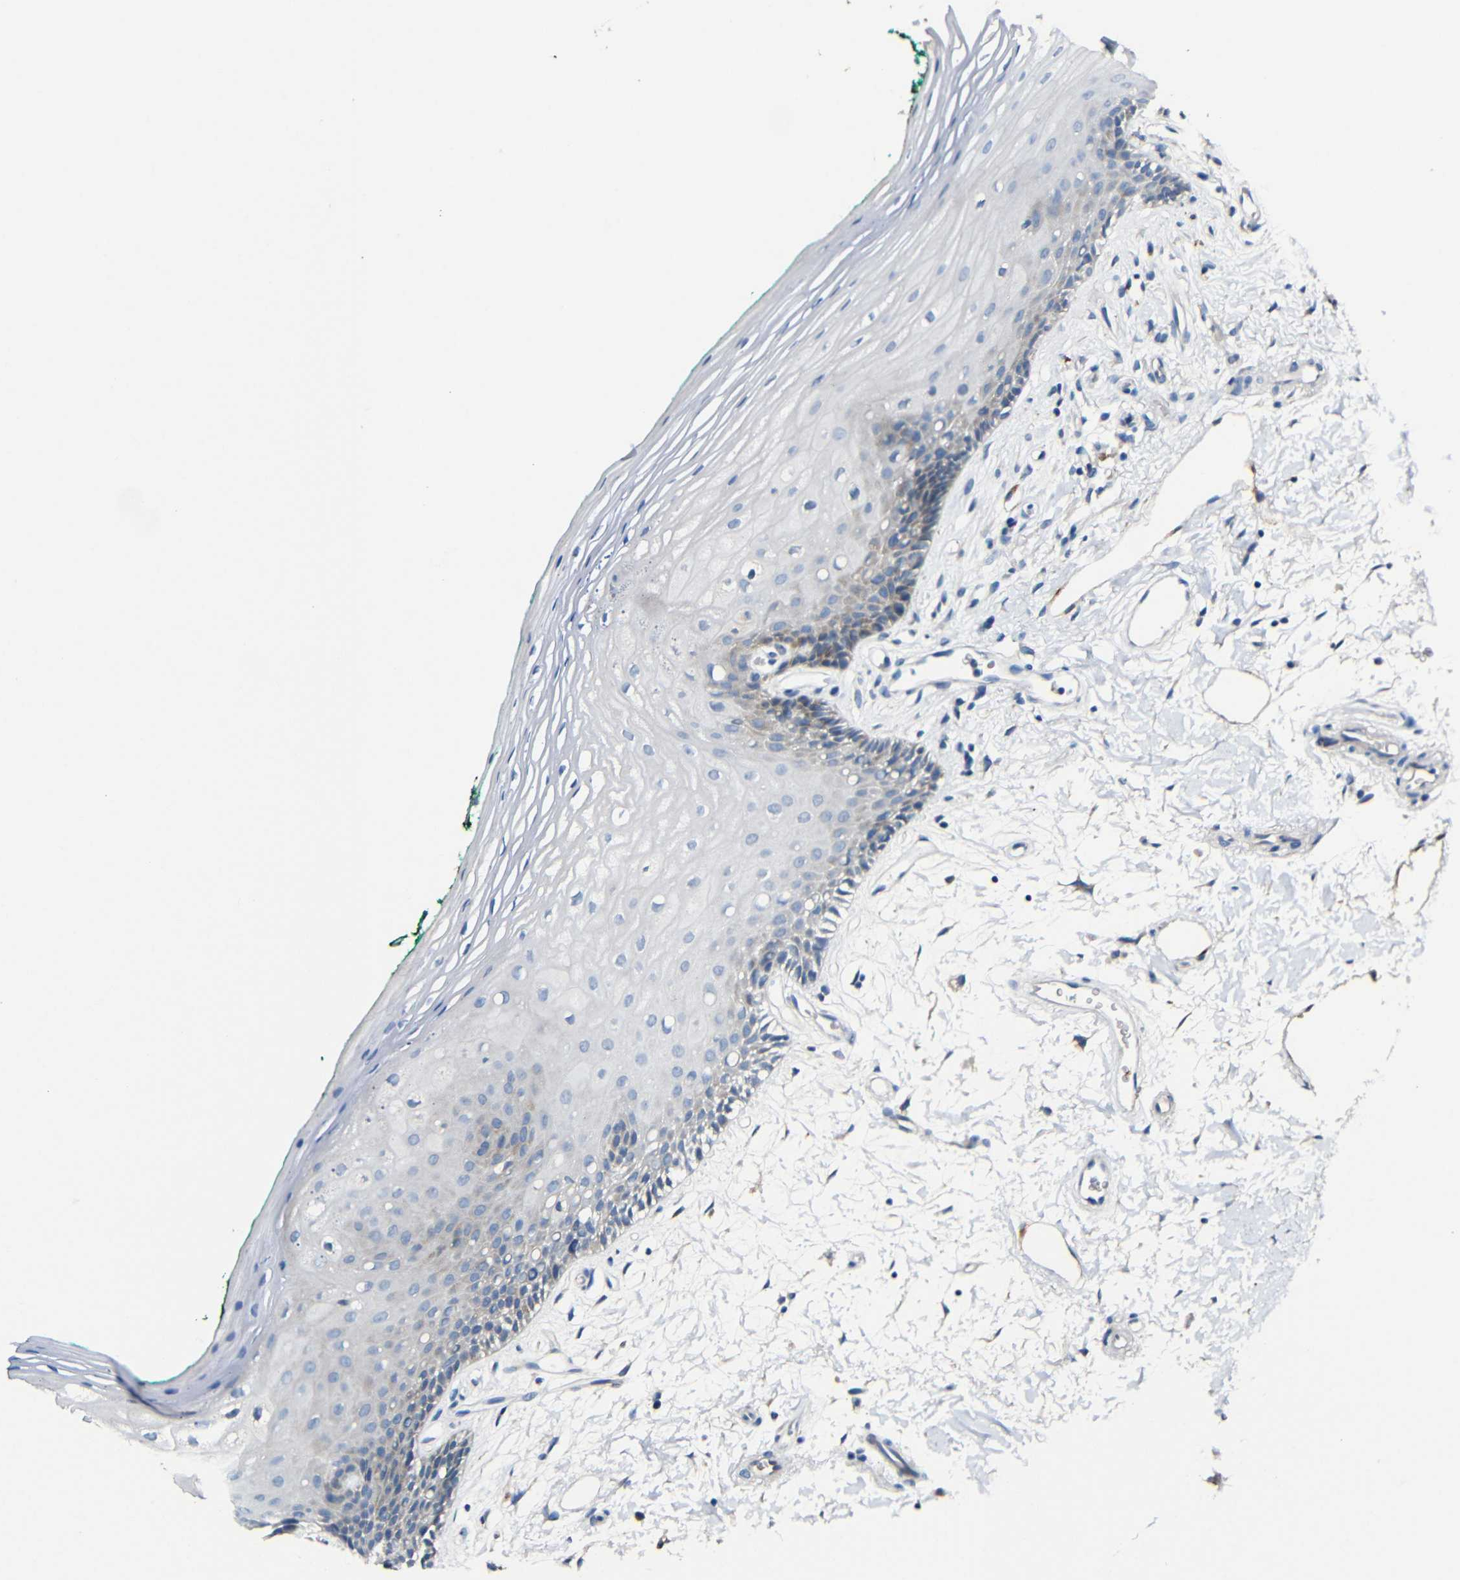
{"staining": {"intensity": "weak", "quantity": "<25%", "location": "cytoplasmic/membranous"}, "tissue": "oral mucosa", "cell_type": "Squamous epithelial cells", "image_type": "normal", "snomed": [{"axis": "morphology", "description": "Normal tissue, NOS"}, {"axis": "topography", "description": "Skeletal muscle"}, {"axis": "topography", "description": "Oral tissue"}, {"axis": "topography", "description": "Peripheral nerve tissue"}], "caption": "The histopathology image demonstrates no significant positivity in squamous epithelial cells of oral mucosa.", "gene": "ACKR2", "patient": {"sex": "female", "age": 84}}